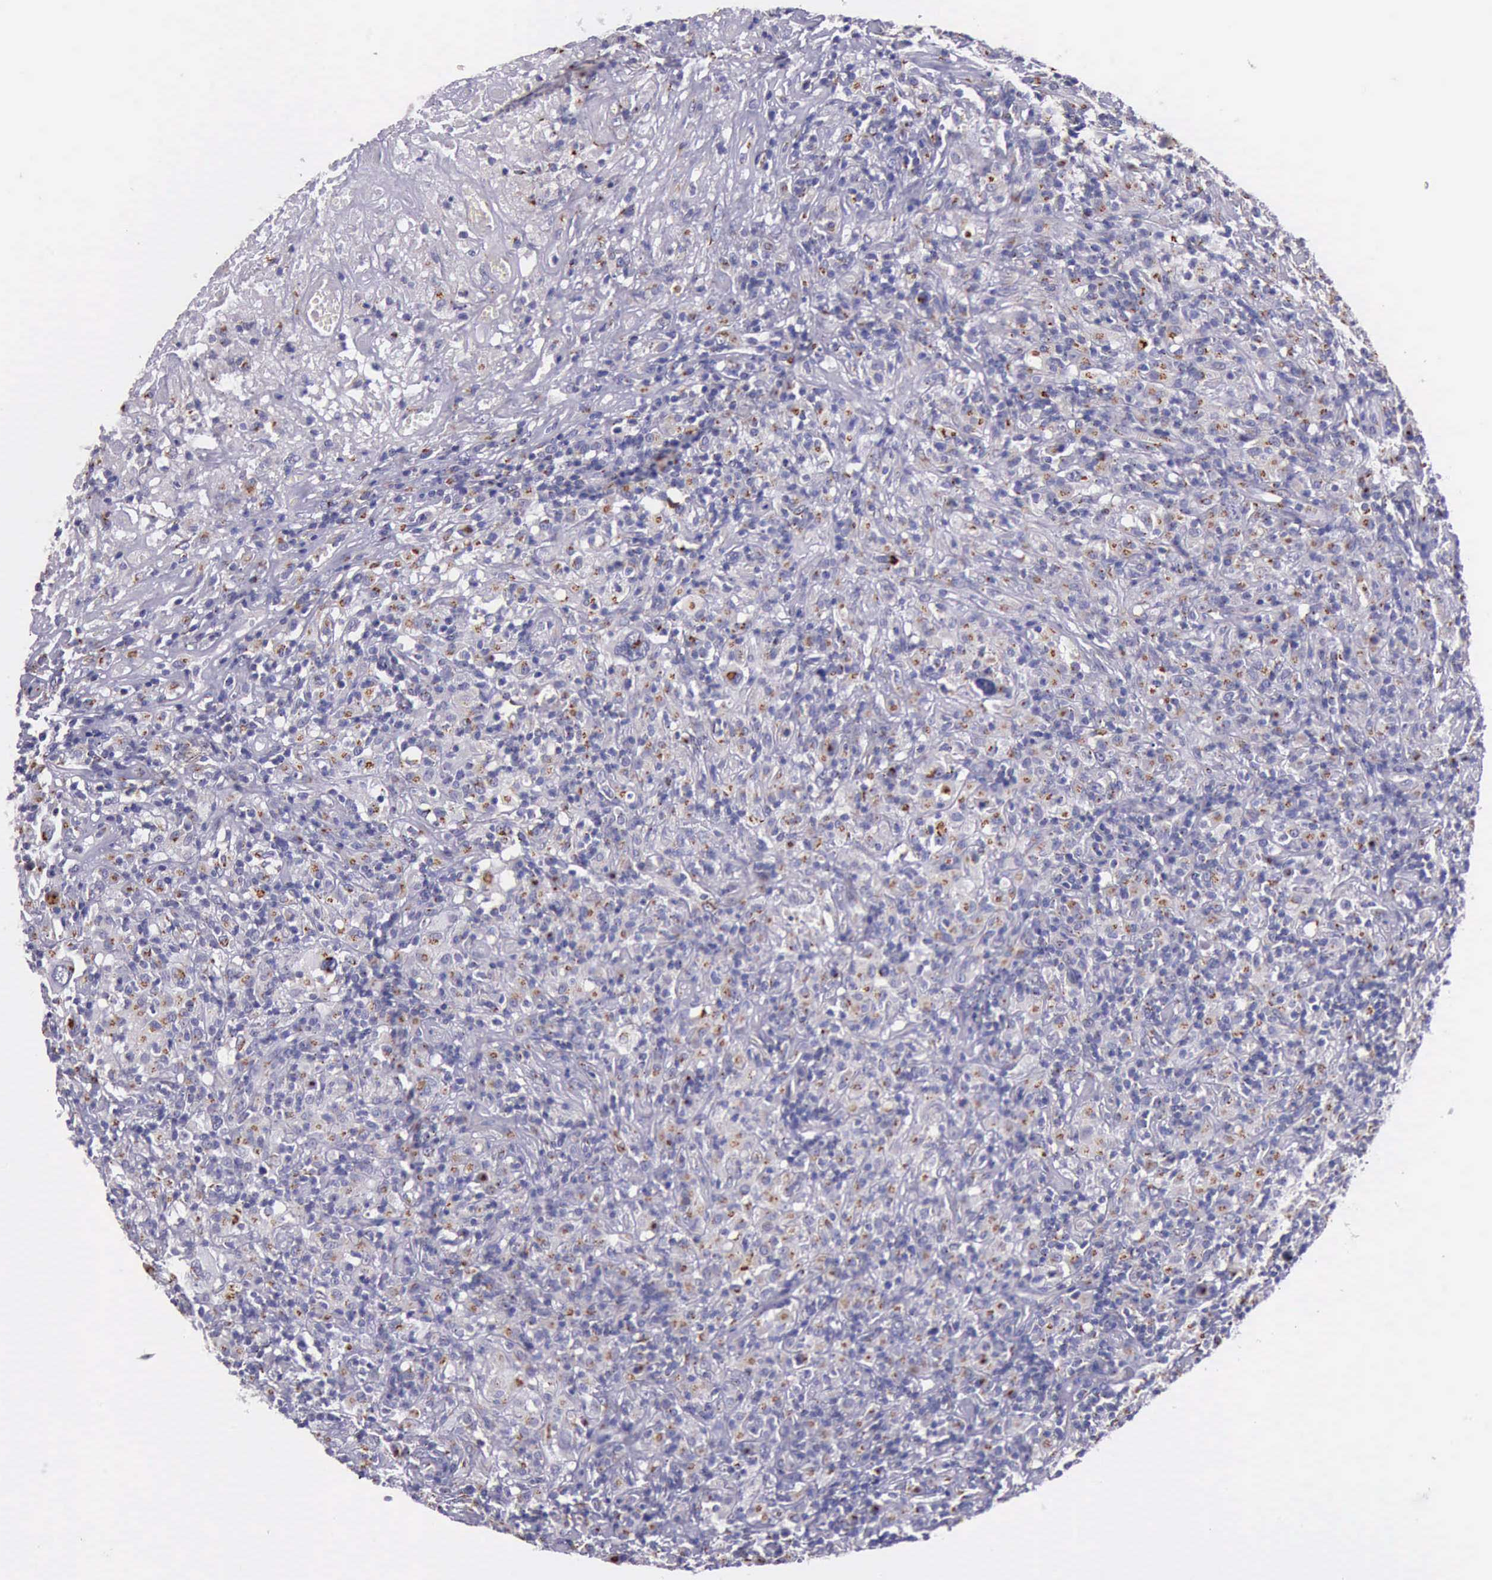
{"staining": {"intensity": "strong", "quantity": ">75%", "location": "cytoplasmic/membranous"}, "tissue": "lymphoma", "cell_type": "Tumor cells", "image_type": "cancer", "snomed": [{"axis": "morphology", "description": "Hodgkin's disease, NOS"}, {"axis": "topography", "description": "Lymph node"}], "caption": "Brown immunohistochemical staining in lymphoma demonstrates strong cytoplasmic/membranous positivity in about >75% of tumor cells.", "gene": "GOLGA5", "patient": {"sex": "male", "age": 46}}